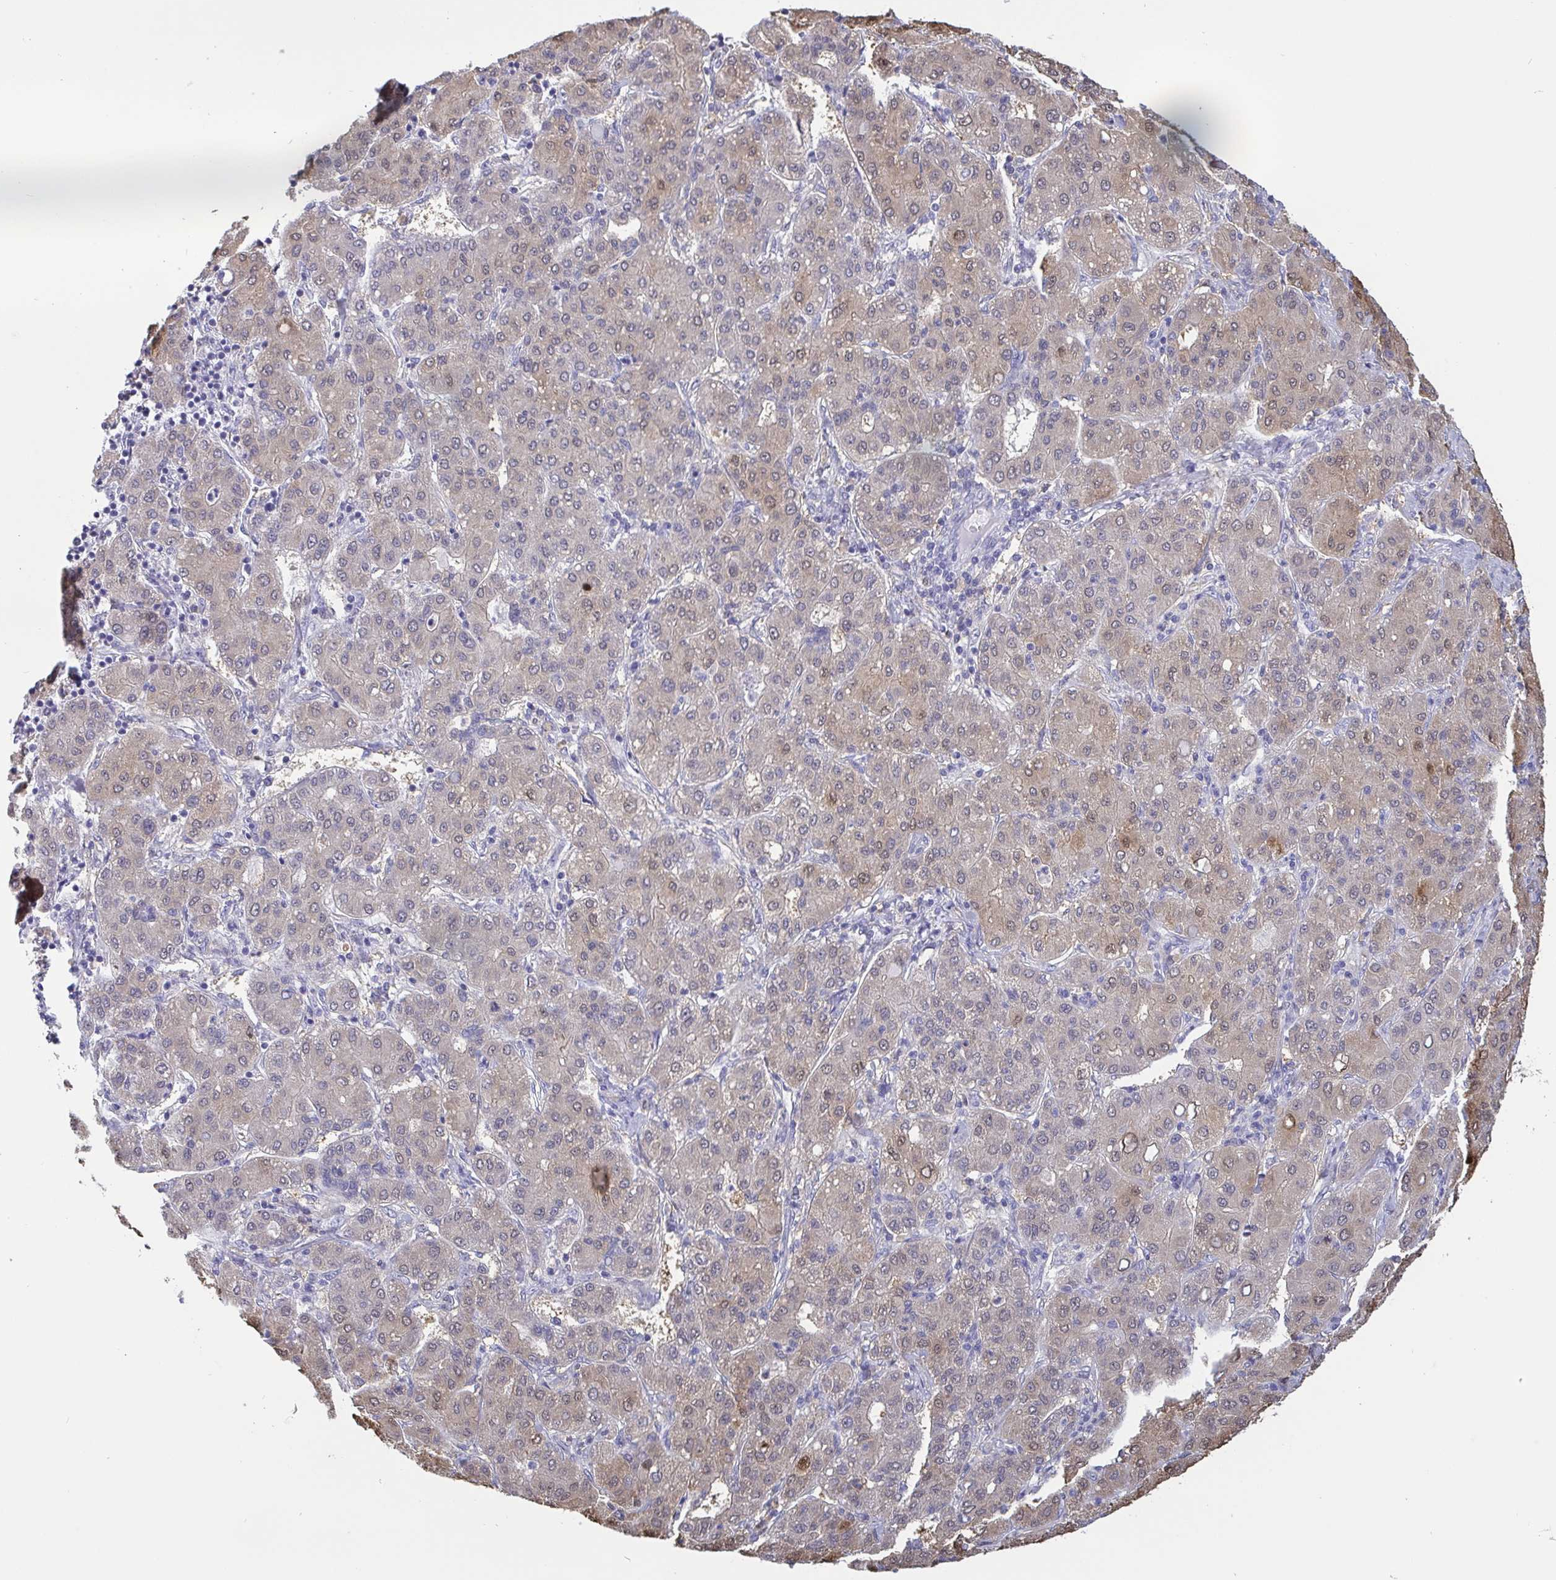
{"staining": {"intensity": "weak", "quantity": "<25%", "location": "cytoplasmic/membranous,nuclear"}, "tissue": "liver cancer", "cell_type": "Tumor cells", "image_type": "cancer", "snomed": [{"axis": "morphology", "description": "Carcinoma, Hepatocellular, NOS"}, {"axis": "topography", "description": "Liver"}], "caption": "Liver cancer stained for a protein using immunohistochemistry (IHC) shows no expression tumor cells.", "gene": "IDH1", "patient": {"sex": "male", "age": 65}}